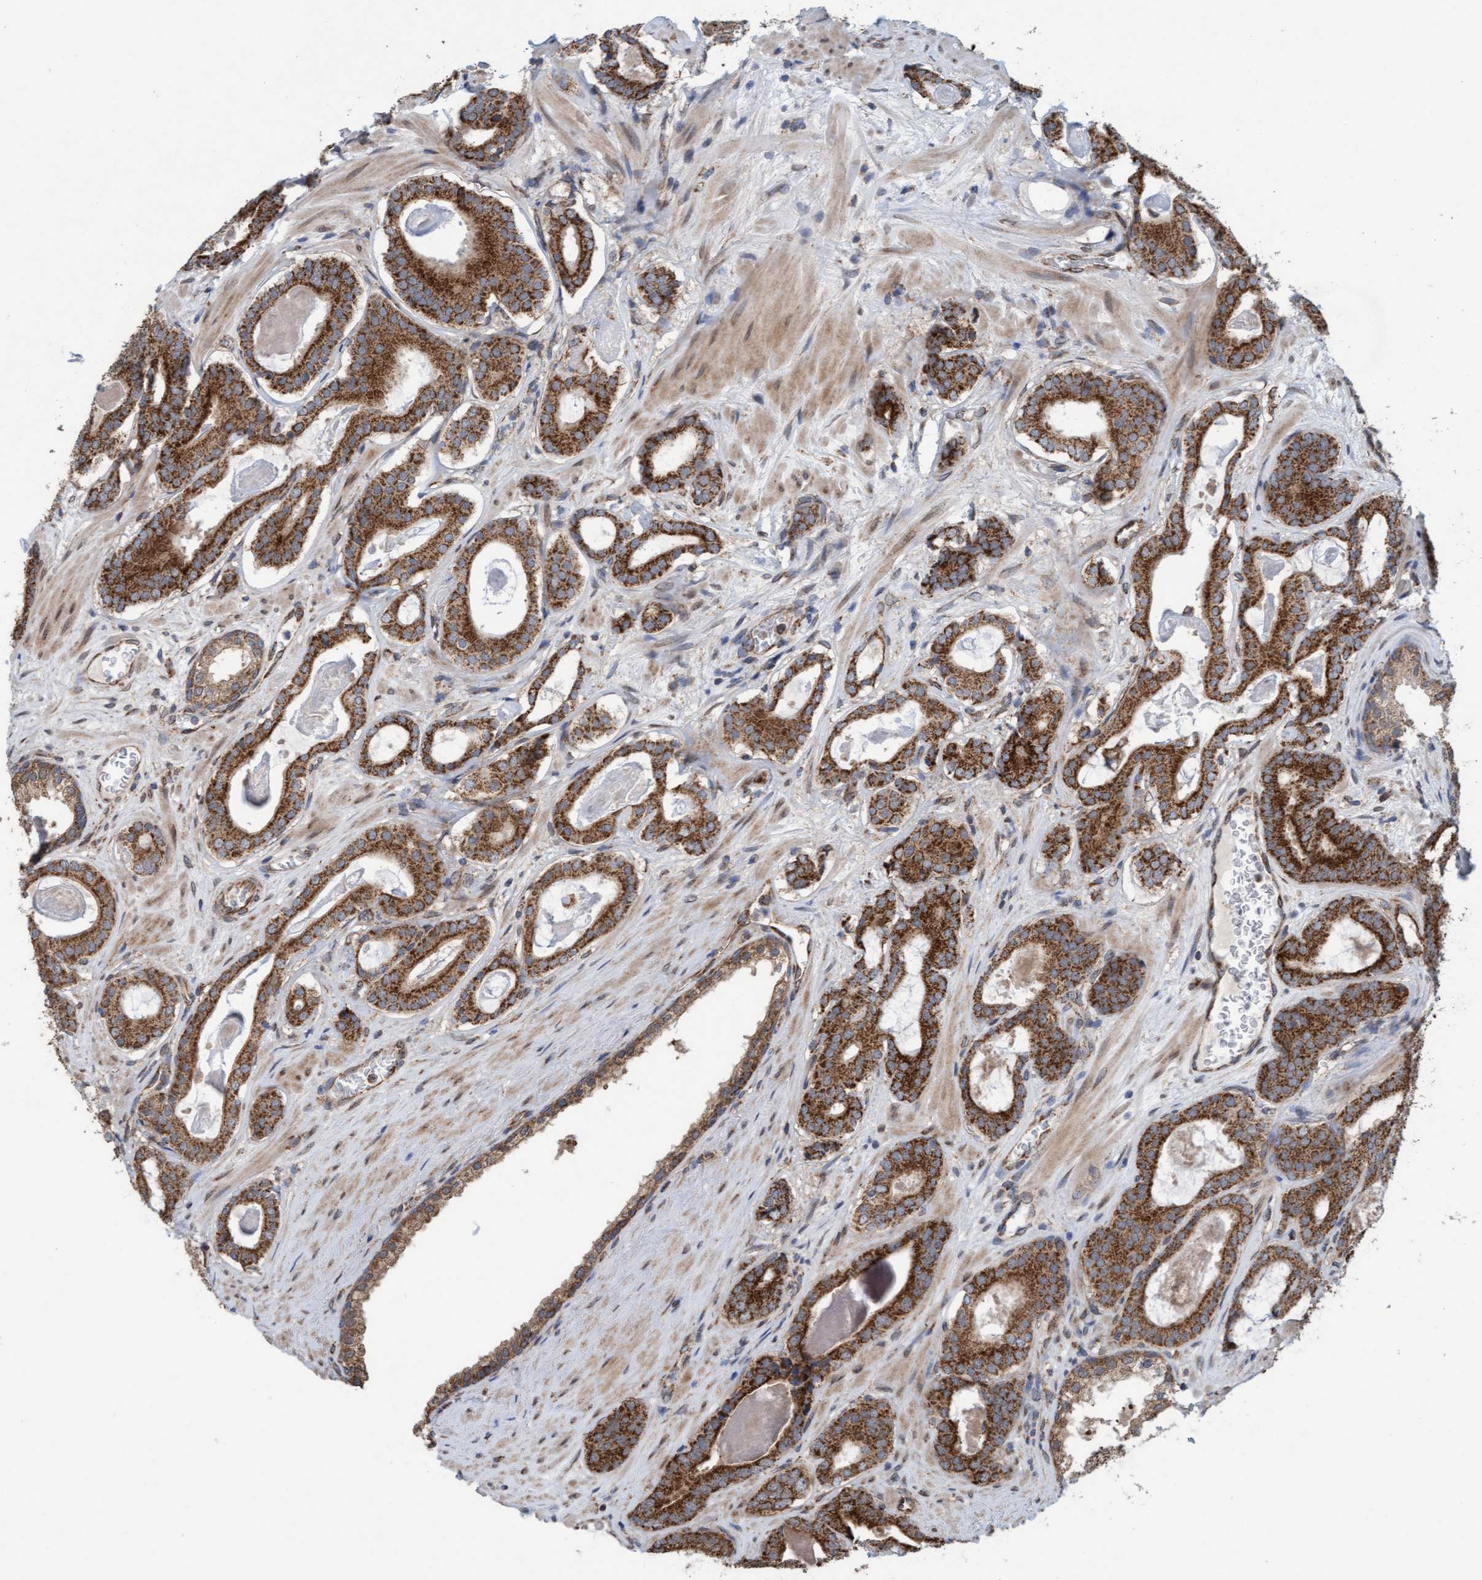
{"staining": {"intensity": "strong", "quantity": ">75%", "location": "cytoplasmic/membranous"}, "tissue": "prostate cancer", "cell_type": "Tumor cells", "image_type": "cancer", "snomed": [{"axis": "morphology", "description": "Adenocarcinoma, High grade"}, {"axis": "topography", "description": "Prostate"}], "caption": "Strong cytoplasmic/membranous staining for a protein is present in about >75% of tumor cells of prostate high-grade adenocarcinoma using IHC.", "gene": "MRPS23", "patient": {"sex": "male", "age": 60}}